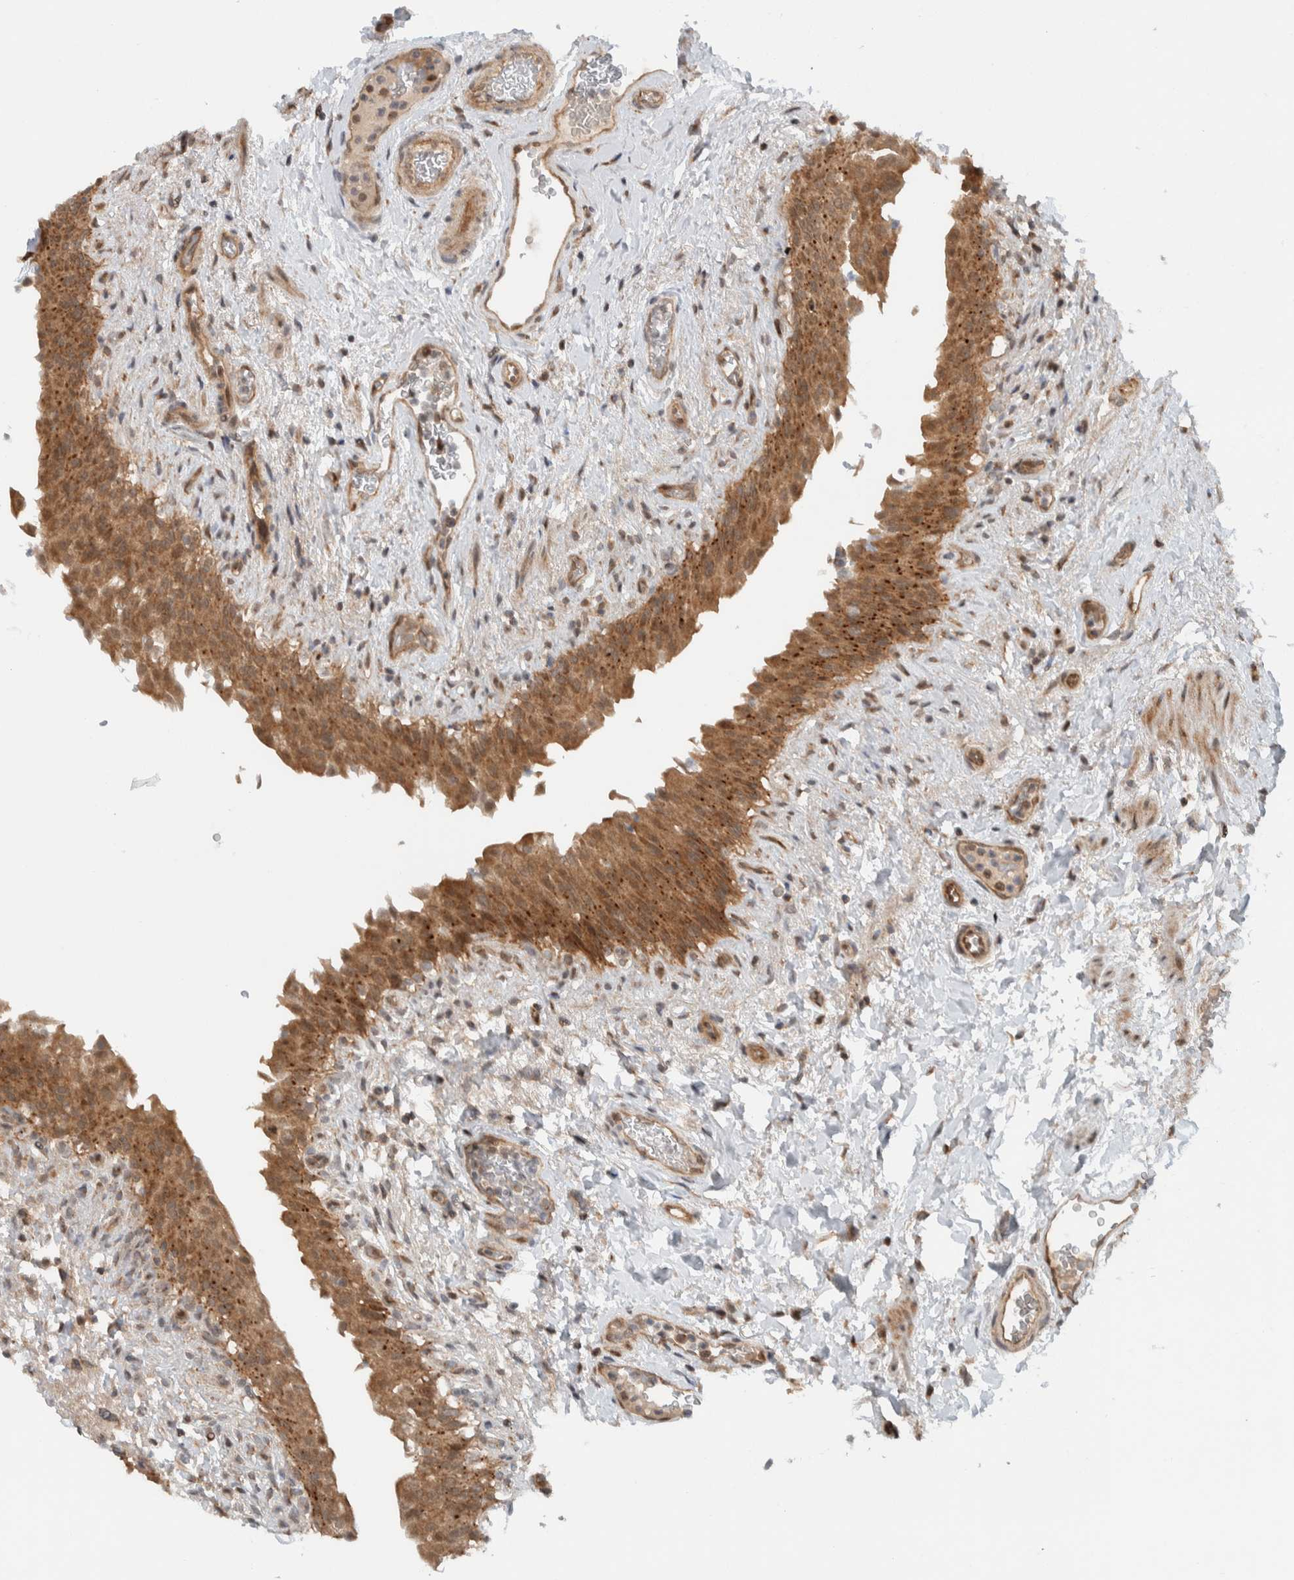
{"staining": {"intensity": "moderate", "quantity": ">75%", "location": "cytoplasmic/membranous"}, "tissue": "urinary bladder", "cell_type": "Urothelial cells", "image_type": "normal", "snomed": [{"axis": "morphology", "description": "Normal tissue, NOS"}, {"axis": "topography", "description": "Urinary bladder"}], "caption": "A high-resolution histopathology image shows IHC staining of normal urinary bladder, which displays moderate cytoplasmic/membranous expression in approximately >75% of urothelial cells. Using DAB (3,3'-diaminobenzidine) (brown) and hematoxylin (blue) stains, captured at high magnification using brightfield microscopy.", "gene": "KLHL6", "patient": {"sex": "female", "age": 60}}